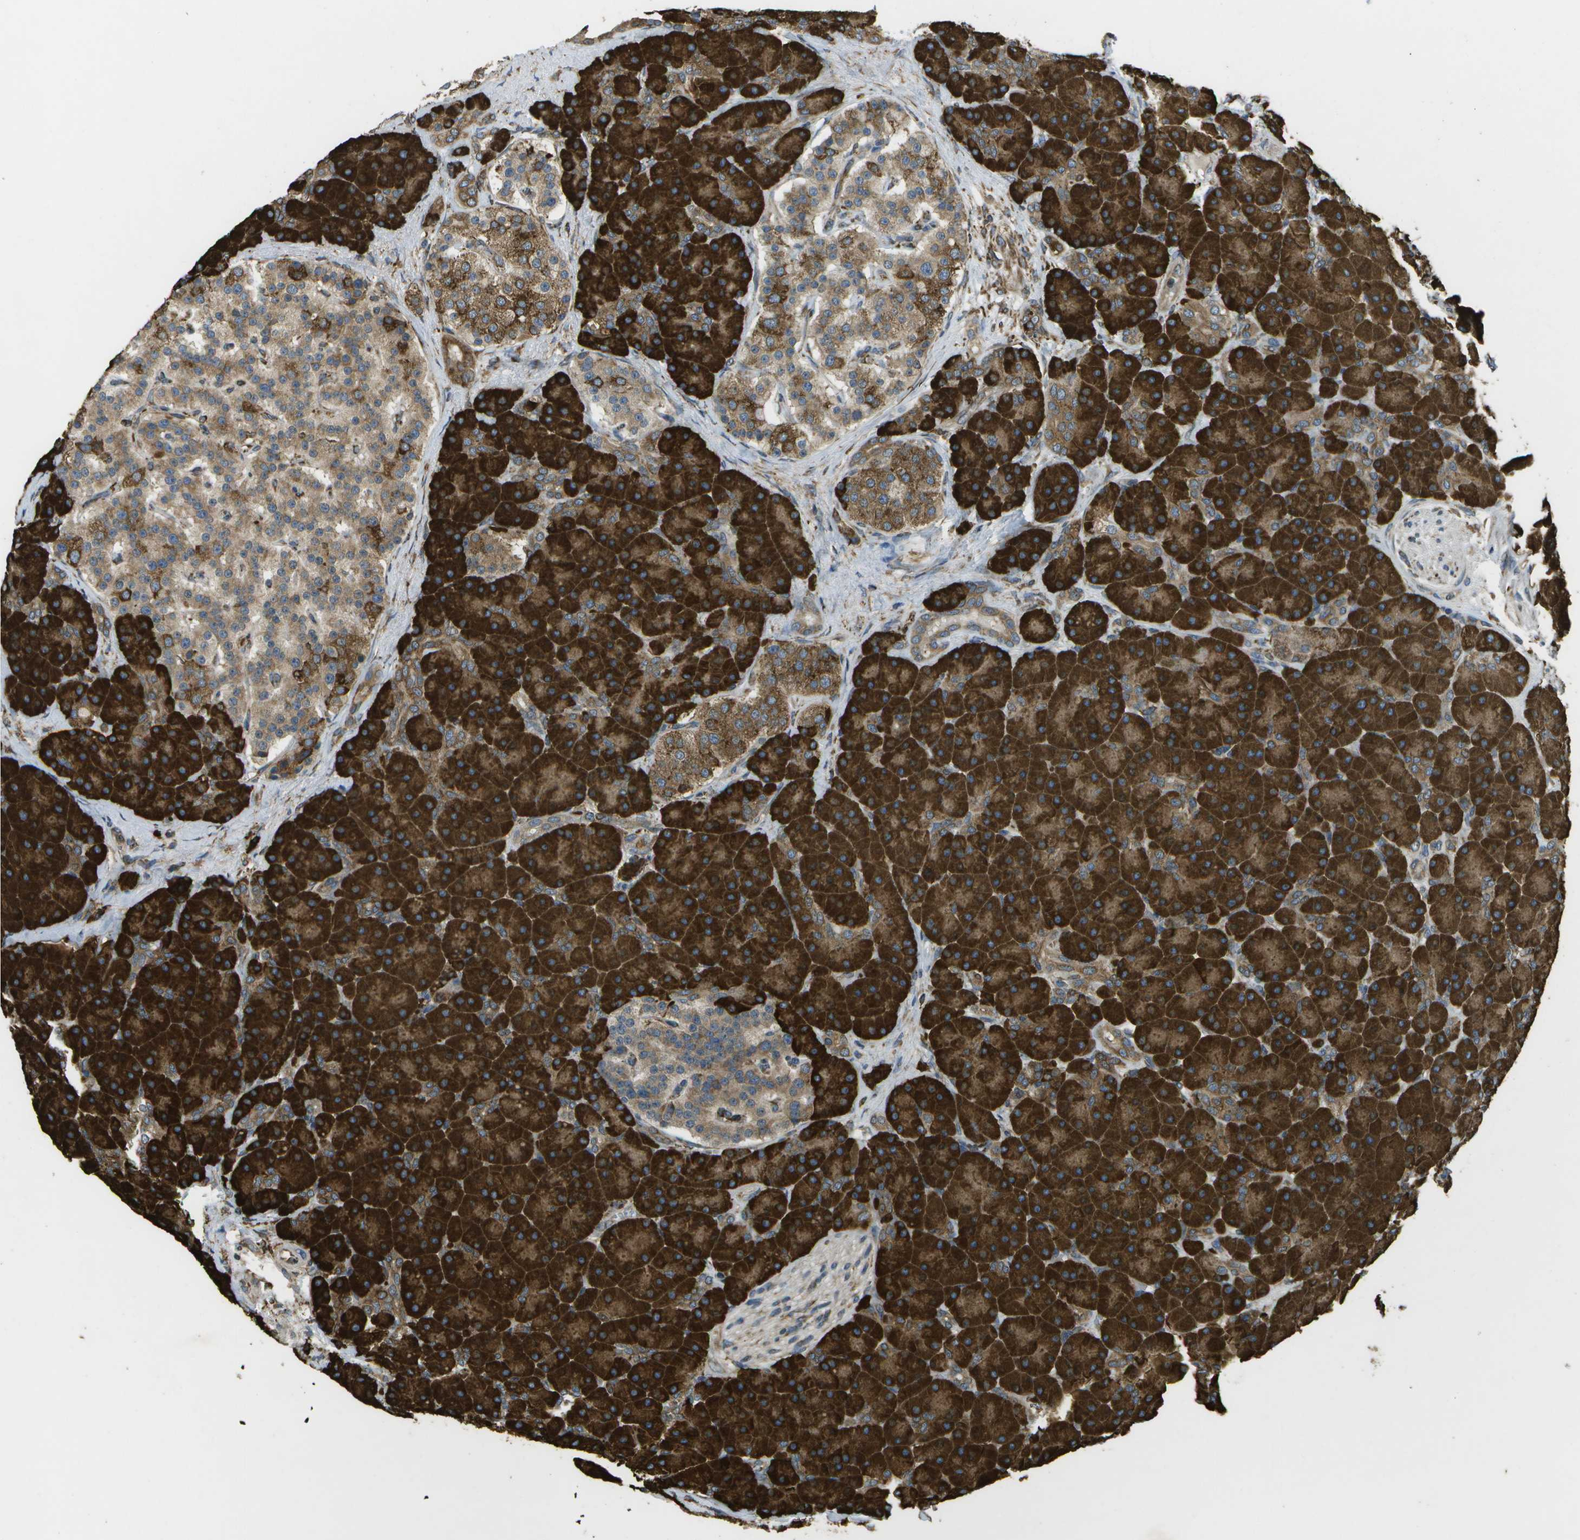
{"staining": {"intensity": "strong", "quantity": ">75%", "location": "cytoplasmic/membranous"}, "tissue": "pancreas", "cell_type": "Exocrine glandular cells", "image_type": "normal", "snomed": [{"axis": "morphology", "description": "Normal tissue, NOS"}, {"axis": "topography", "description": "Pancreas"}], "caption": "Pancreas stained with a protein marker reveals strong staining in exocrine glandular cells.", "gene": "PDIA4", "patient": {"sex": "male", "age": 66}}